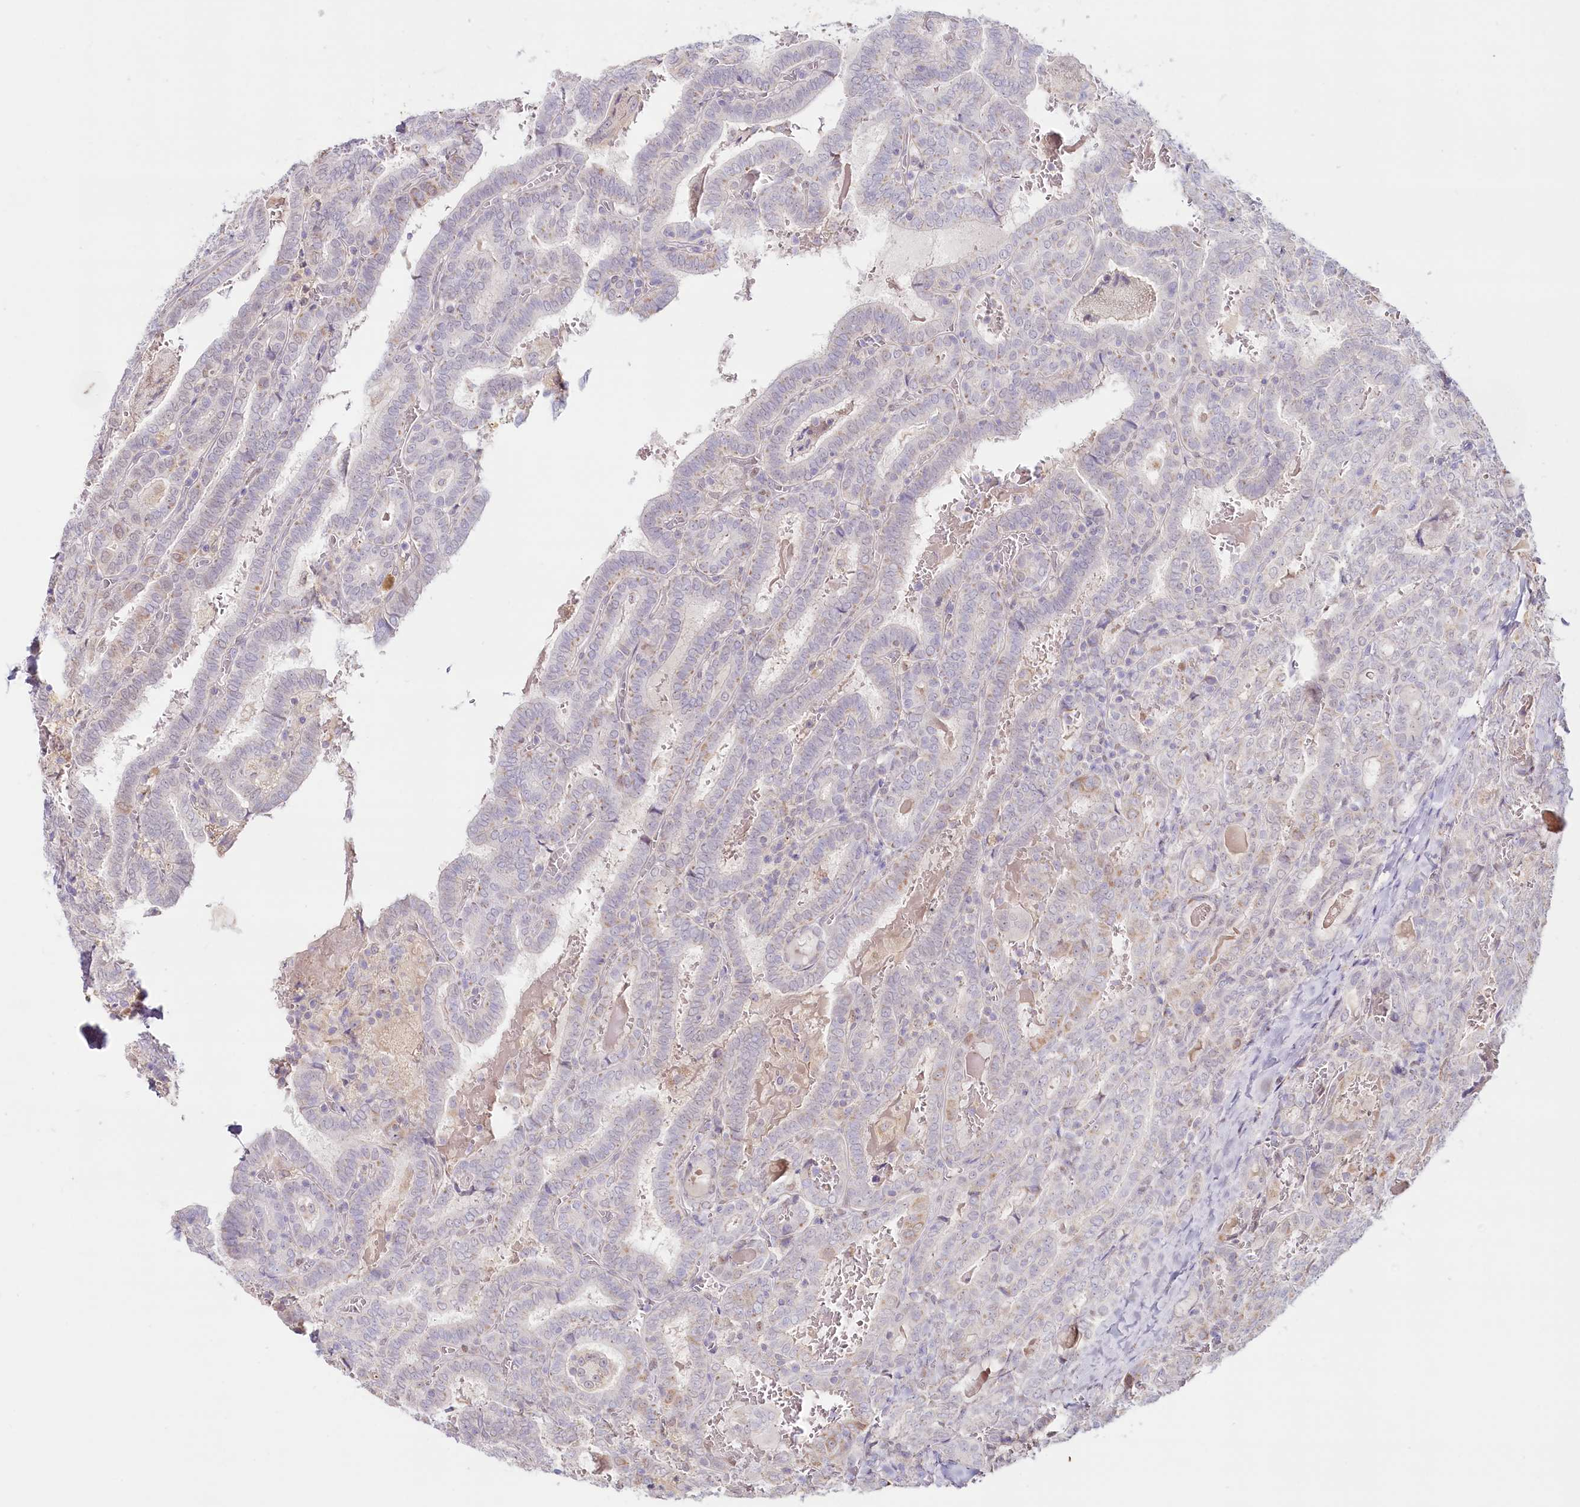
{"staining": {"intensity": "negative", "quantity": "none", "location": "none"}, "tissue": "thyroid cancer", "cell_type": "Tumor cells", "image_type": "cancer", "snomed": [{"axis": "morphology", "description": "Papillary adenocarcinoma, NOS"}, {"axis": "topography", "description": "Thyroid gland"}], "caption": "Human papillary adenocarcinoma (thyroid) stained for a protein using IHC displays no staining in tumor cells.", "gene": "PSAPL1", "patient": {"sex": "female", "age": 72}}